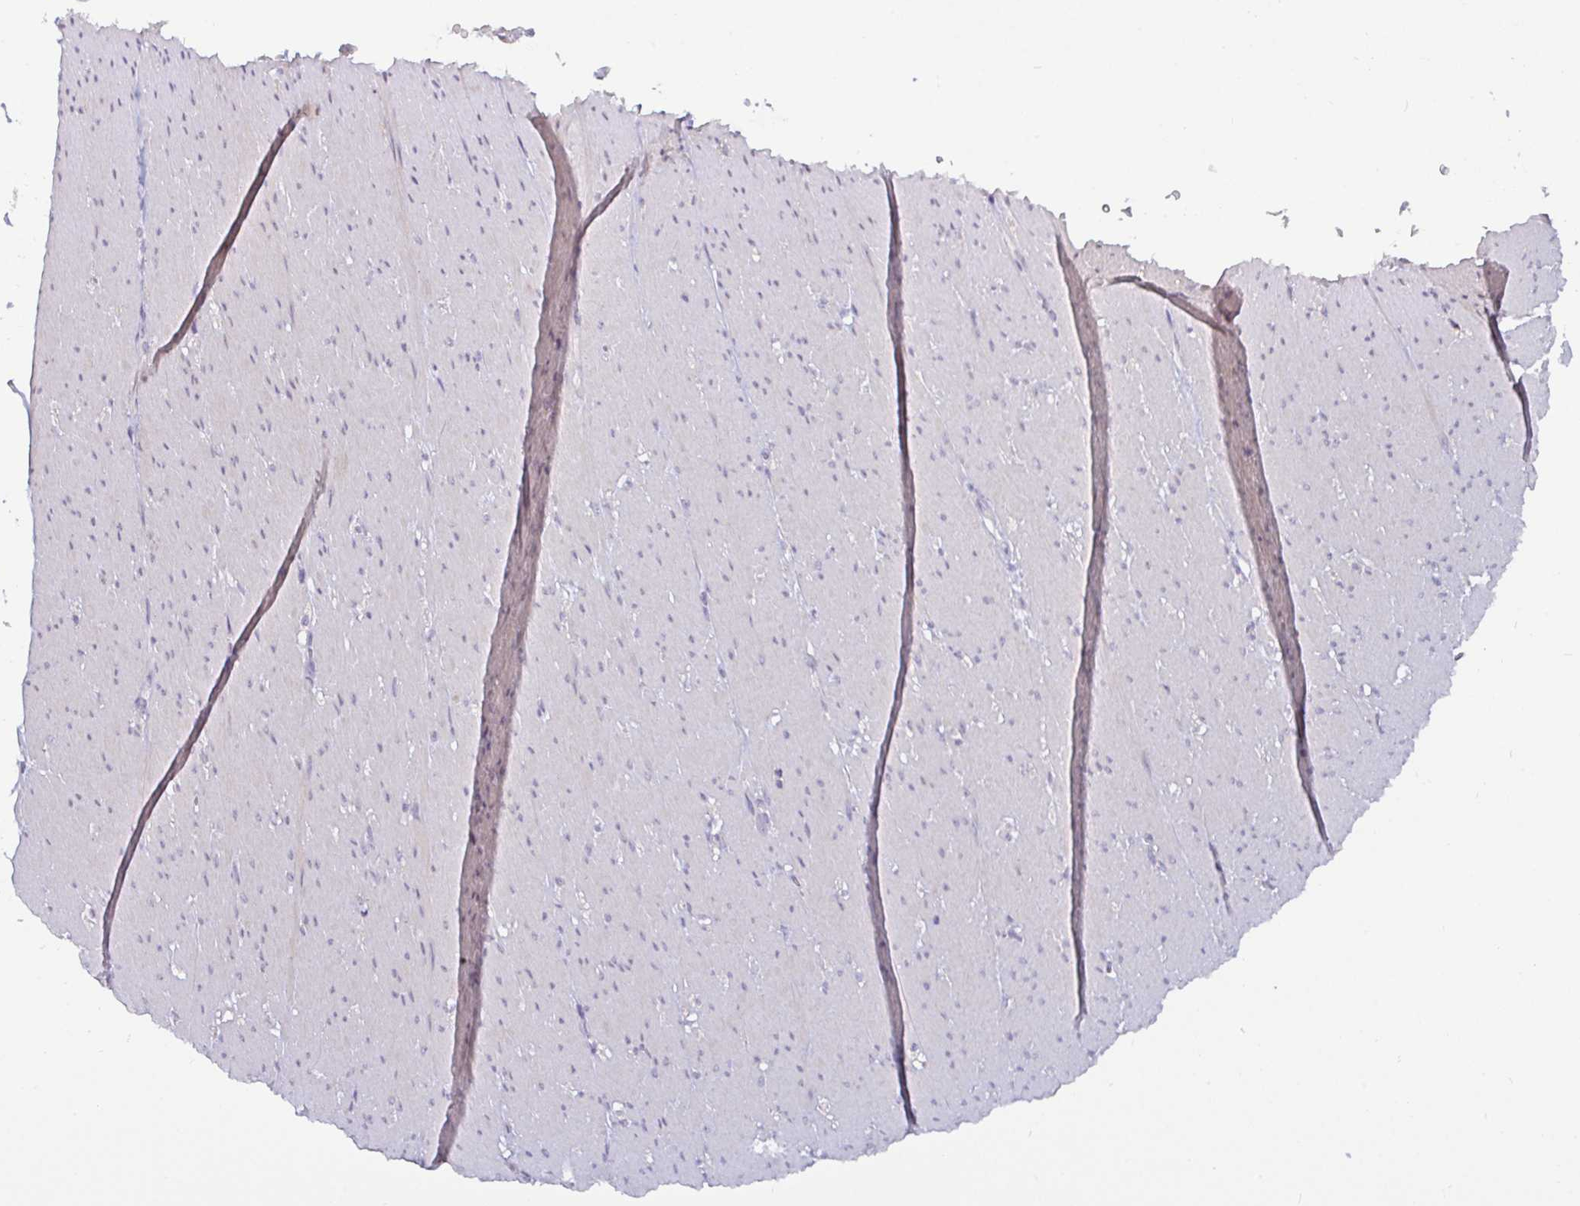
{"staining": {"intensity": "negative", "quantity": "none", "location": "none"}, "tissue": "smooth muscle", "cell_type": "Smooth muscle cells", "image_type": "normal", "snomed": [{"axis": "morphology", "description": "Normal tissue, NOS"}, {"axis": "topography", "description": "Smooth muscle"}, {"axis": "topography", "description": "Rectum"}], "caption": "A high-resolution image shows IHC staining of normal smooth muscle, which demonstrates no significant staining in smooth muscle cells. The staining is performed using DAB (3,3'-diaminobenzidine) brown chromogen with nuclei counter-stained in using hematoxylin.", "gene": "GSTM1", "patient": {"sex": "male", "age": 53}}